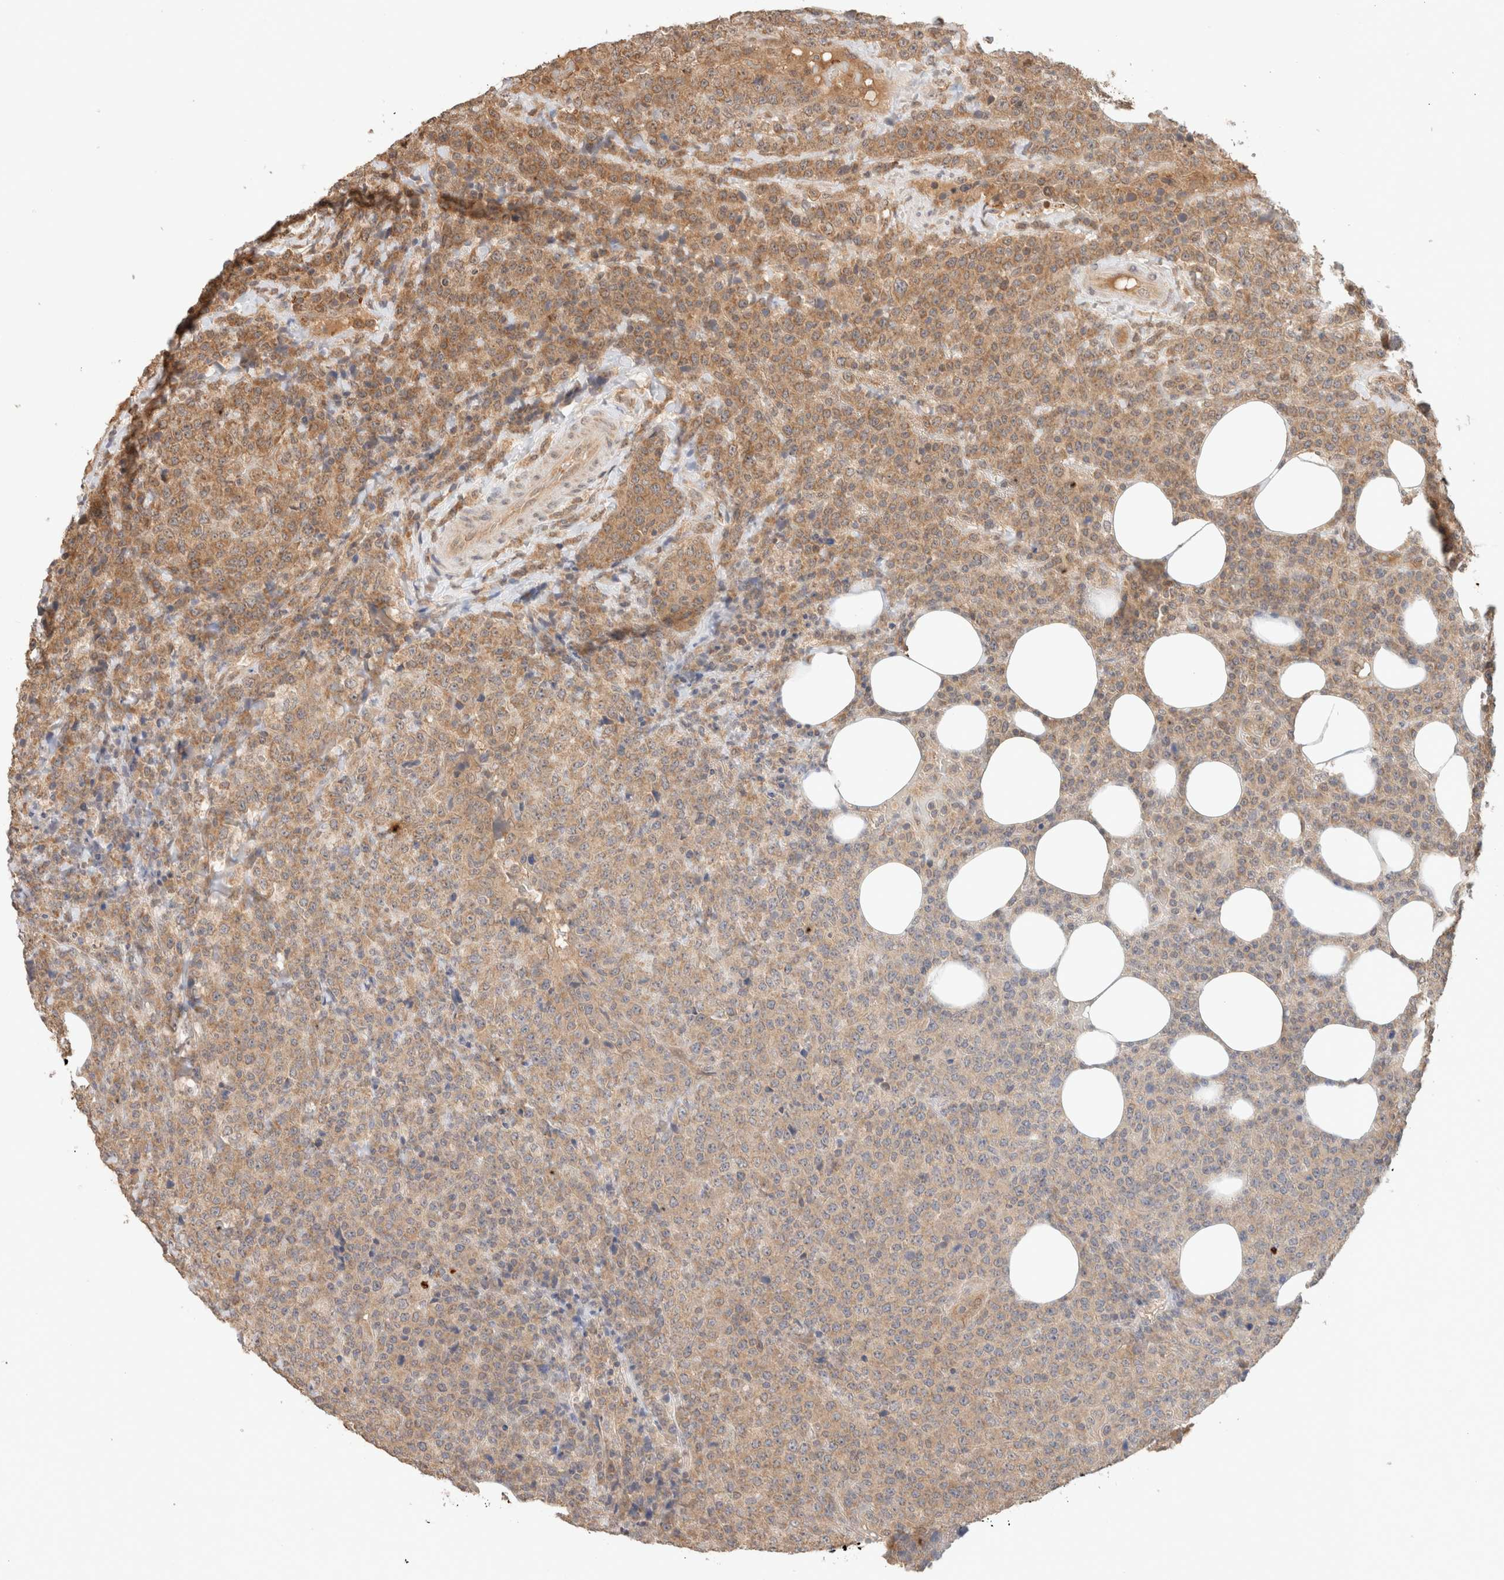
{"staining": {"intensity": "moderate", "quantity": ">75%", "location": "cytoplasmic/membranous"}, "tissue": "lymphoma", "cell_type": "Tumor cells", "image_type": "cancer", "snomed": [{"axis": "morphology", "description": "Malignant lymphoma, non-Hodgkin's type, High grade"}, {"axis": "topography", "description": "Lymph node"}], "caption": "This image reveals malignant lymphoma, non-Hodgkin's type (high-grade) stained with immunohistochemistry (IHC) to label a protein in brown. The cytoplasmic/membranous of tumor cells show moderate positivity for the protein. Nuclei are counter-stained blue.", "gene": "CA13", "patient": {"sex": "male", "age": 13}}